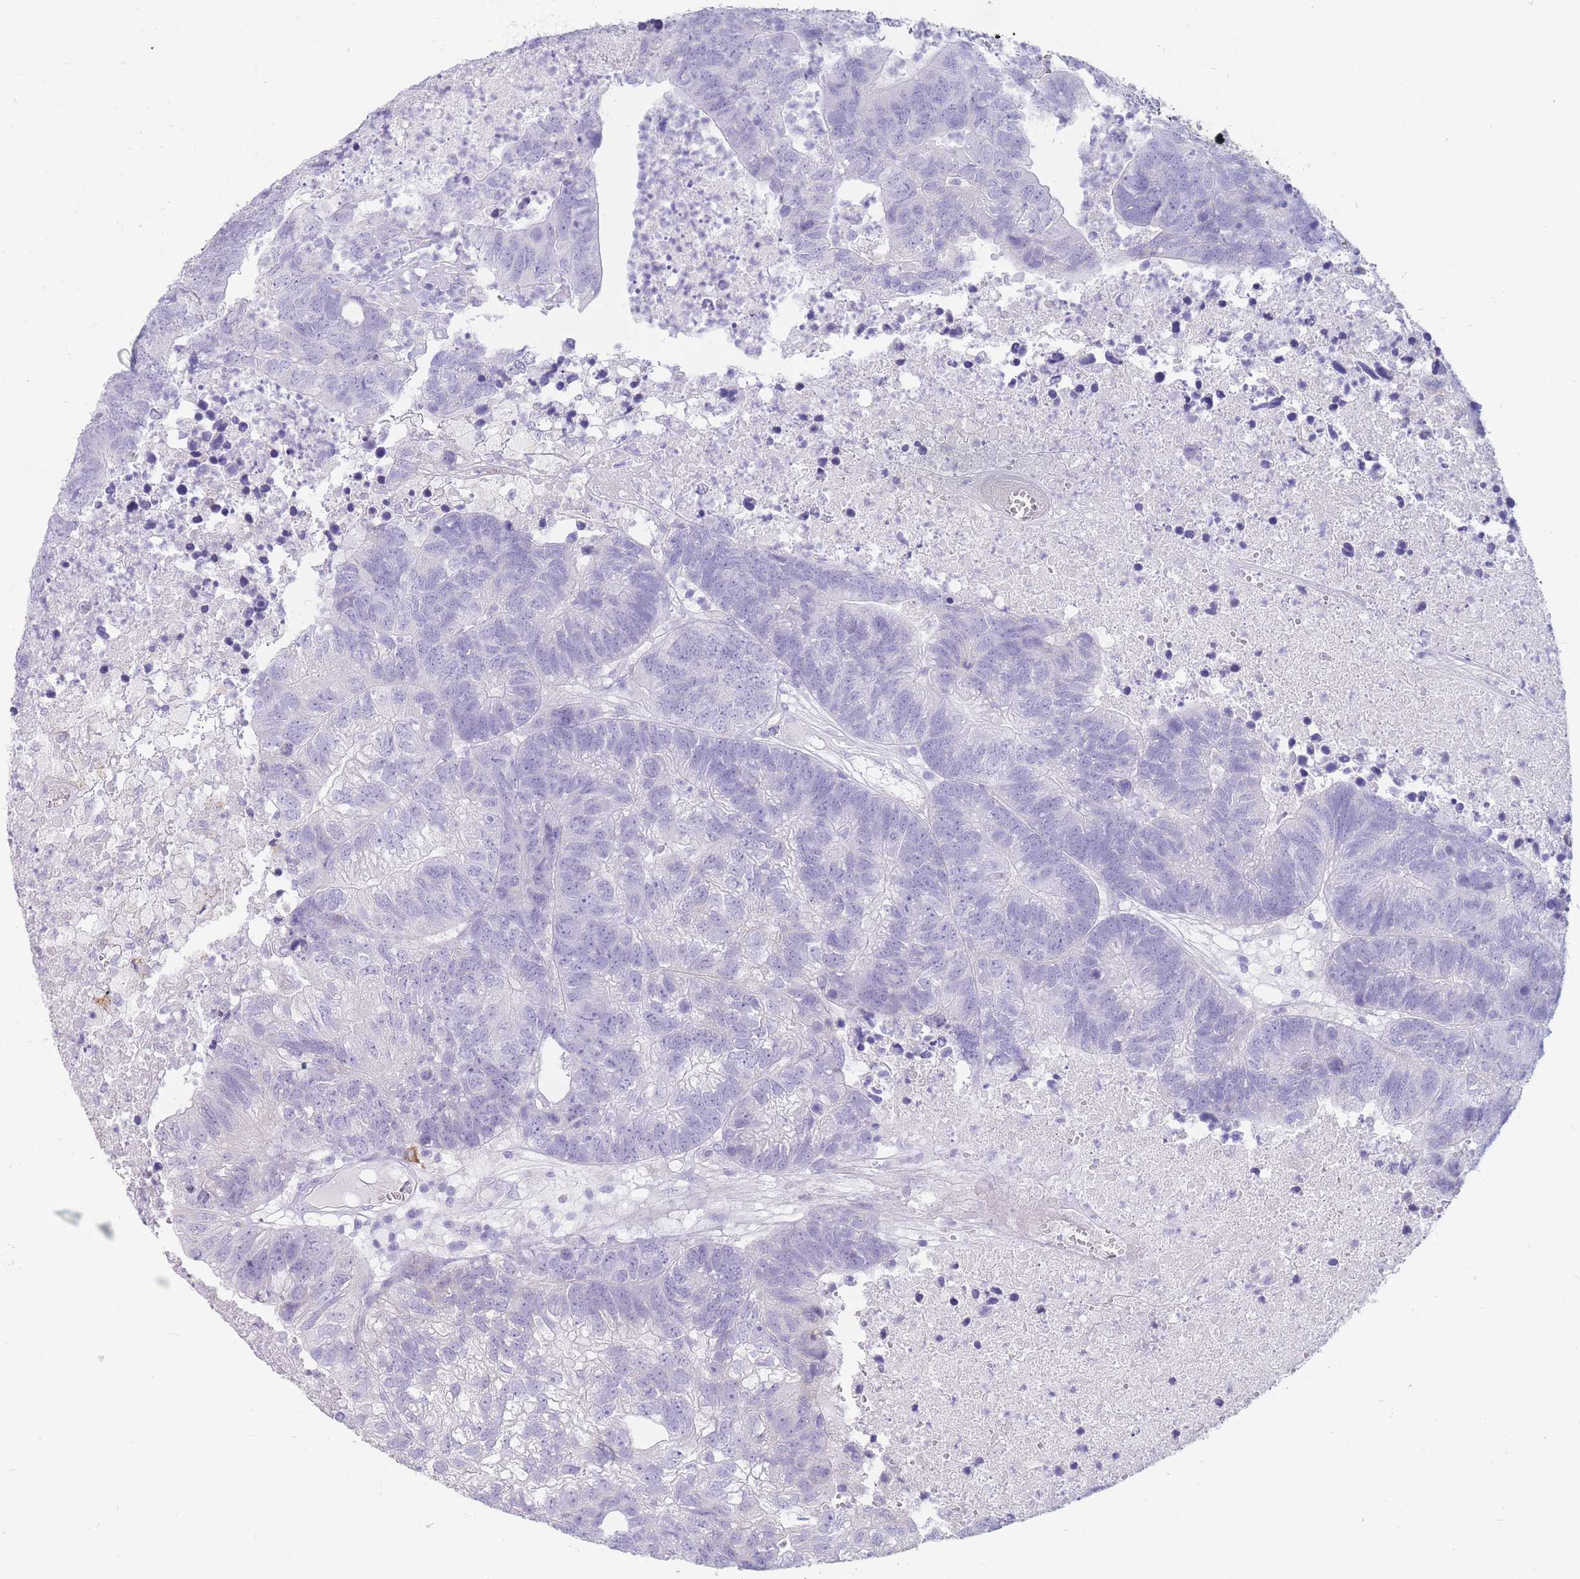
{"staining": {"intensity": "negative", "quantity": "none", "location": "none"}, "tissue": "colorectal cancer", "cell_type": "Tumor cells", "image_type": "cancer", "snomed": [{"axis": "morphology", "description": "Adenocarcinoma, NOS"}, {"axis": "topography", "description": "Colon"}], "caption": "The immunohistochemistry photomicrograph has no significant staining in tumor cells of colorectal cancer tissue. The staining was performed using DAB (3,3'-diaminobenzidine) to visualize the protein expression in brown, while the nuclei were stained in blue with hematoxylin (Magnification: 20x).", "gene": "UPK1A", "patient": {"sex": "female", "age": 48}}